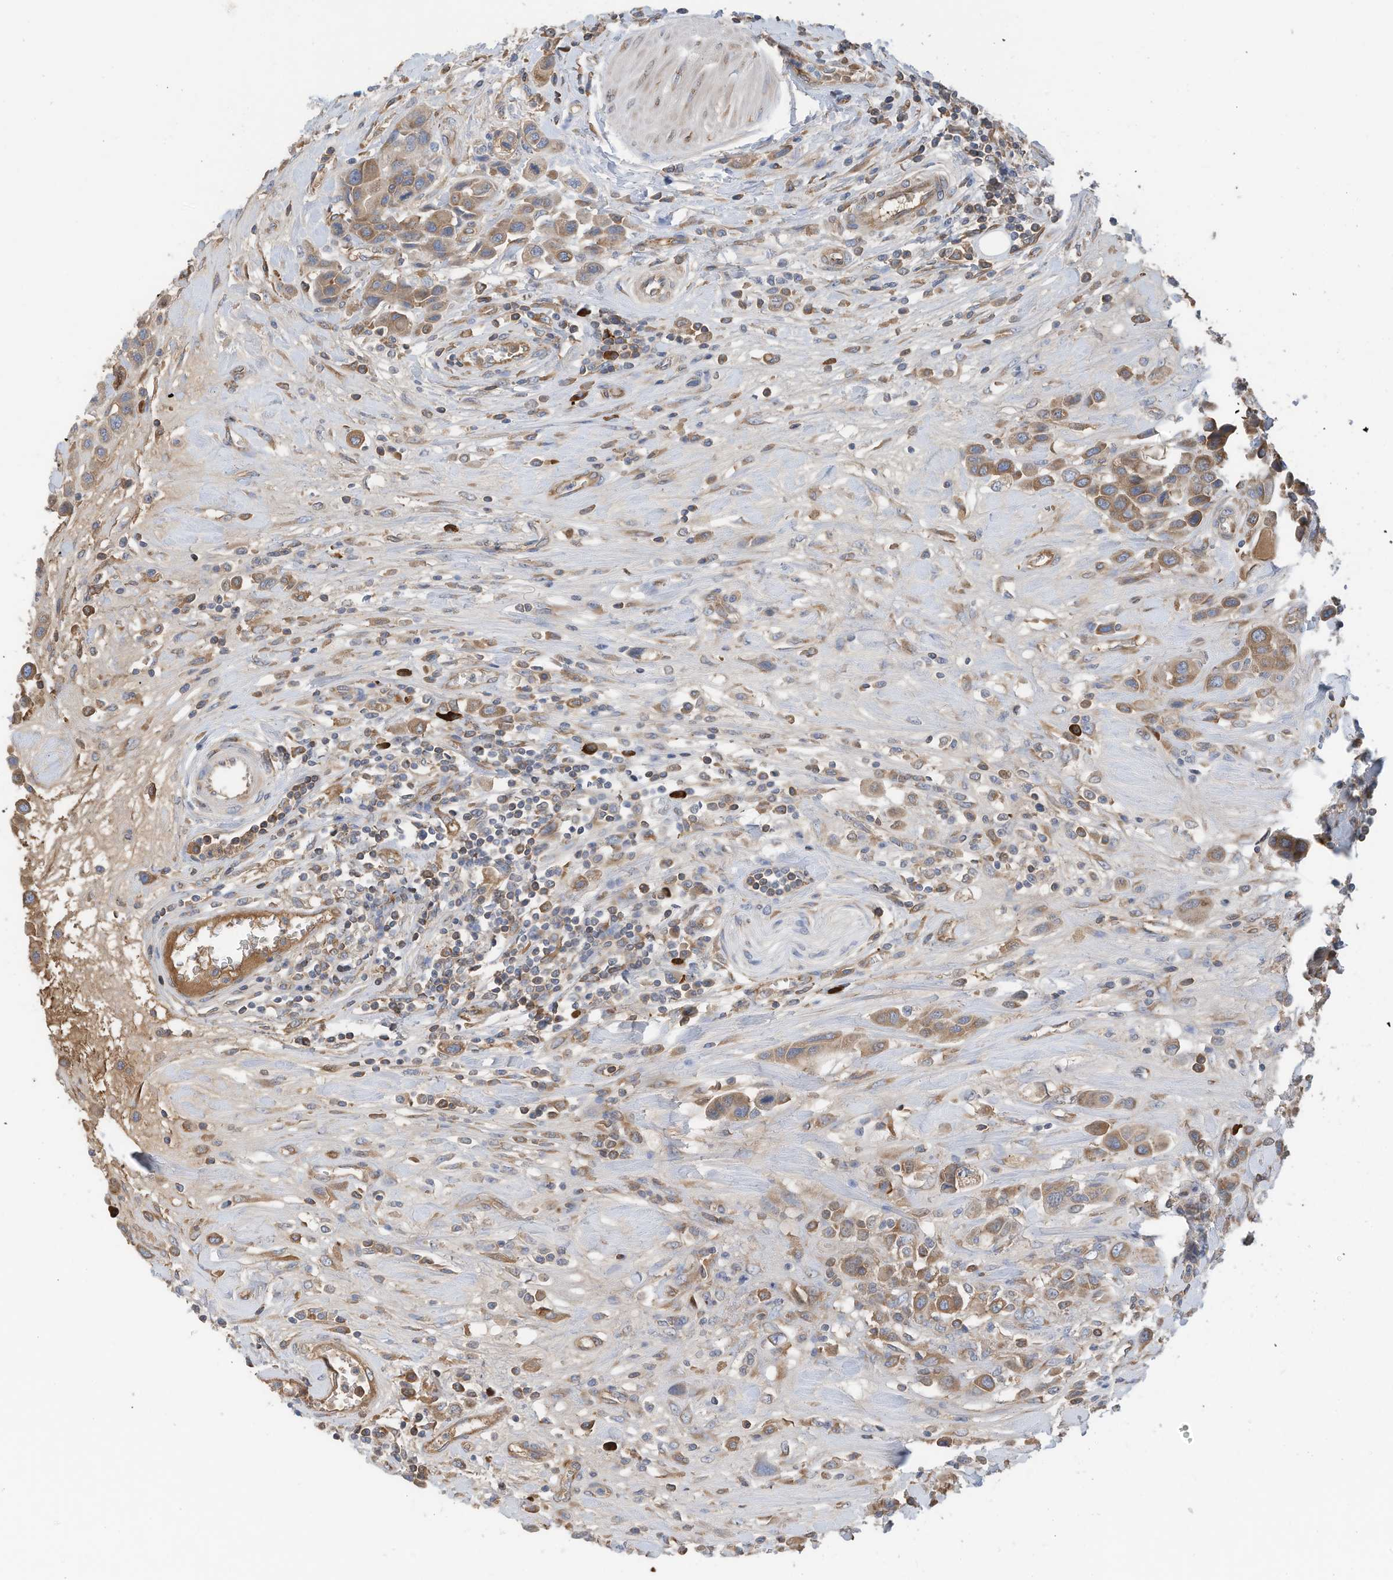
{"staining": {"intensity": "moderate", "quantity": ">75%", "location": "cytoplasmic/membranous"}, "tissue": "urothelial cancer", "cell_type": "Tumor cells", "image_type": "cancer", "snomed": [{"axis": "morphology", "description": "Urothelial carcinoma, High grade"}, {"axis": "topography", "description": "Urinary bladder"}], "caption": "Protein staining of urothelial cancer tissue displays moderate cytoplasmic/membranous positivity in about >75% of tumor cells.", "gene": "SLC5A11", "patient": {"sex": "male", "age": 50}}